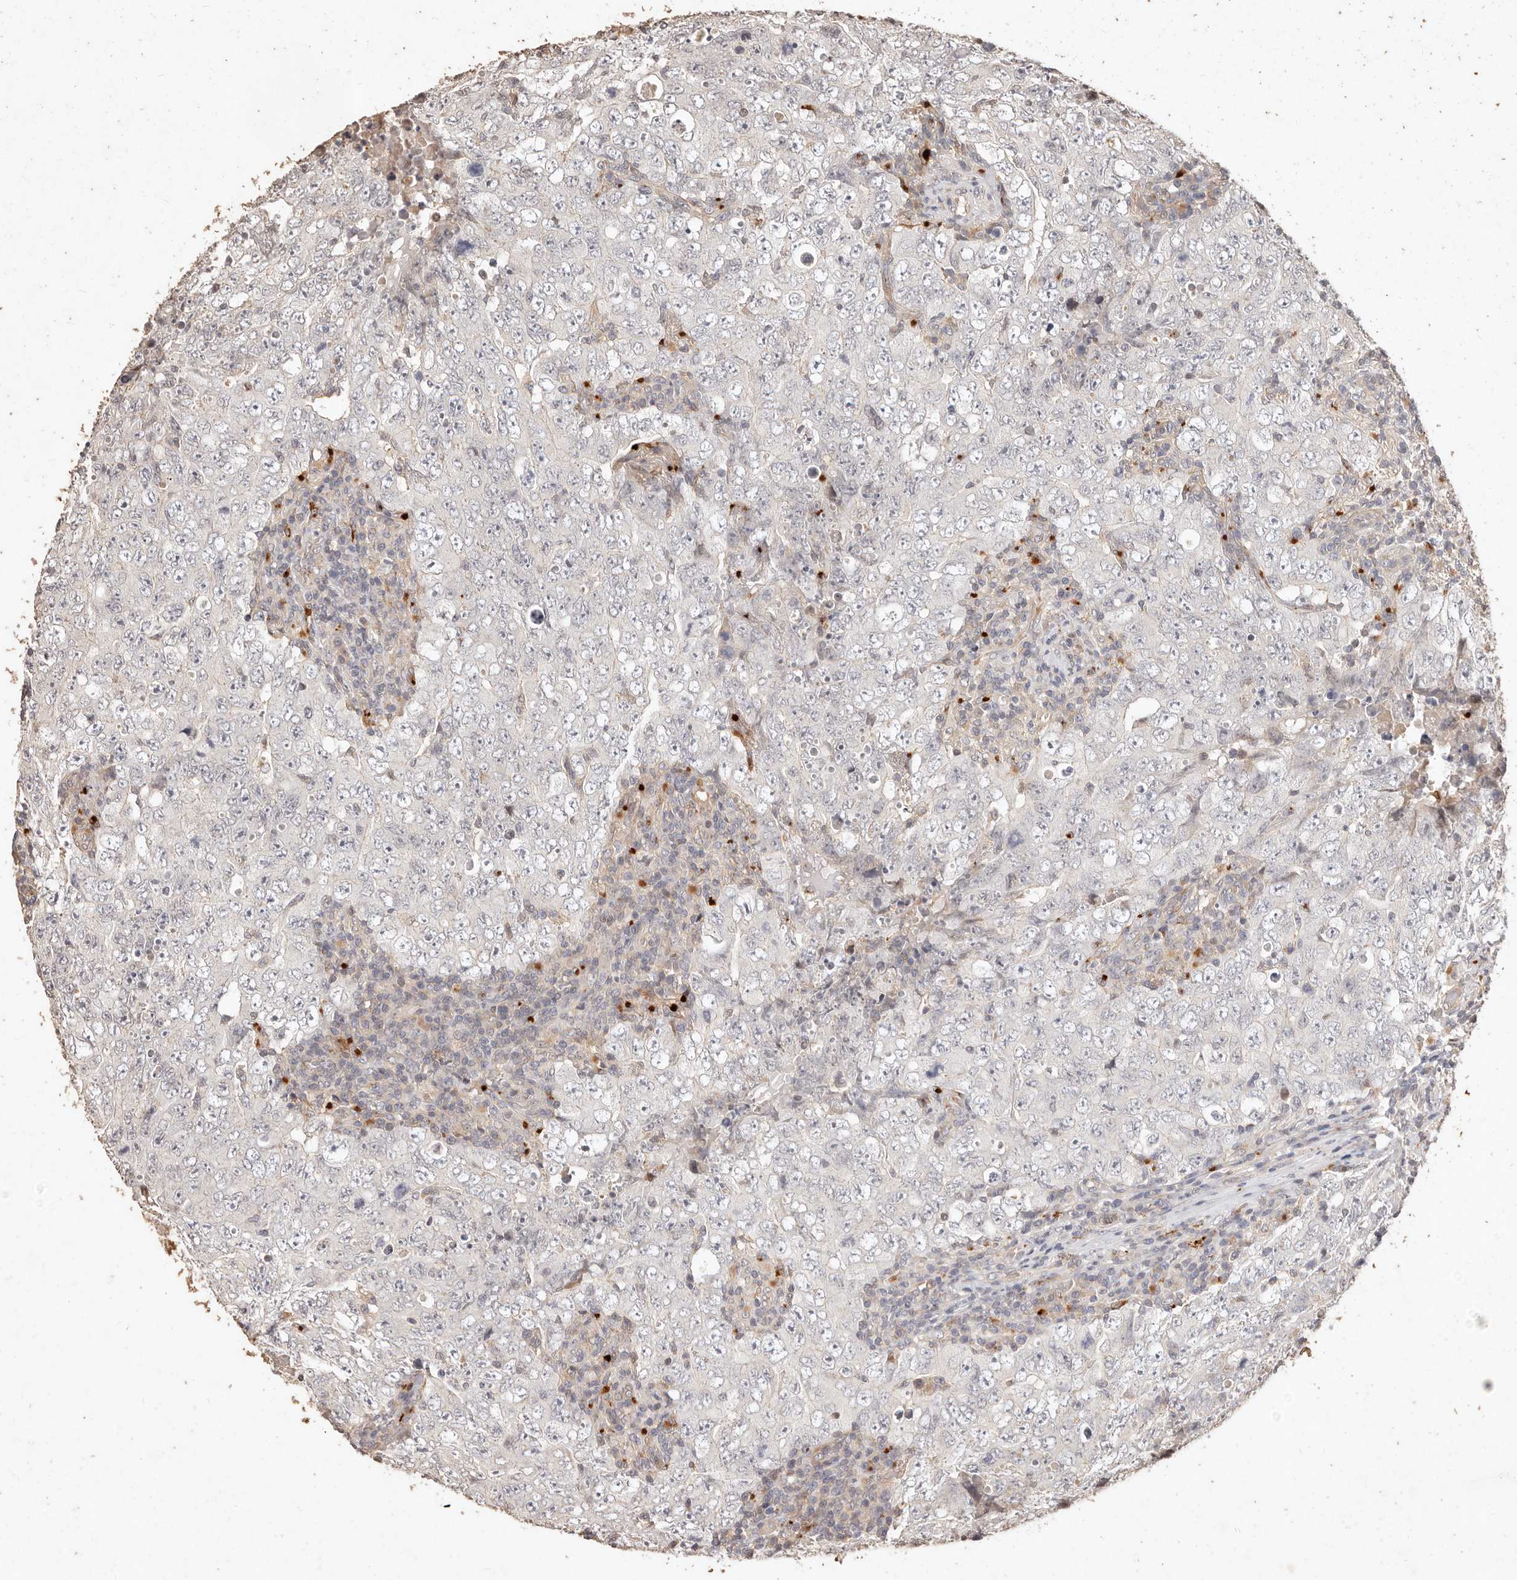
{"staining": {"intensity": "negative", "quantity": "none", "location": "none"}, "tissue": "testis cancer", "cell_type": "Tumor cells", "image_type": "cancer", "snomed": [{"axis": "morphology", "description": "Carcinoma, Embryonal, NOS"}, {"axis": "topography", "description": "Testis"}], "caption": "A histopathology image of testis cancer stained for a protein displays no brown staining in tumor cells.", "gene": "KIF9", "patient": {"sex": "male", "age": 26}}